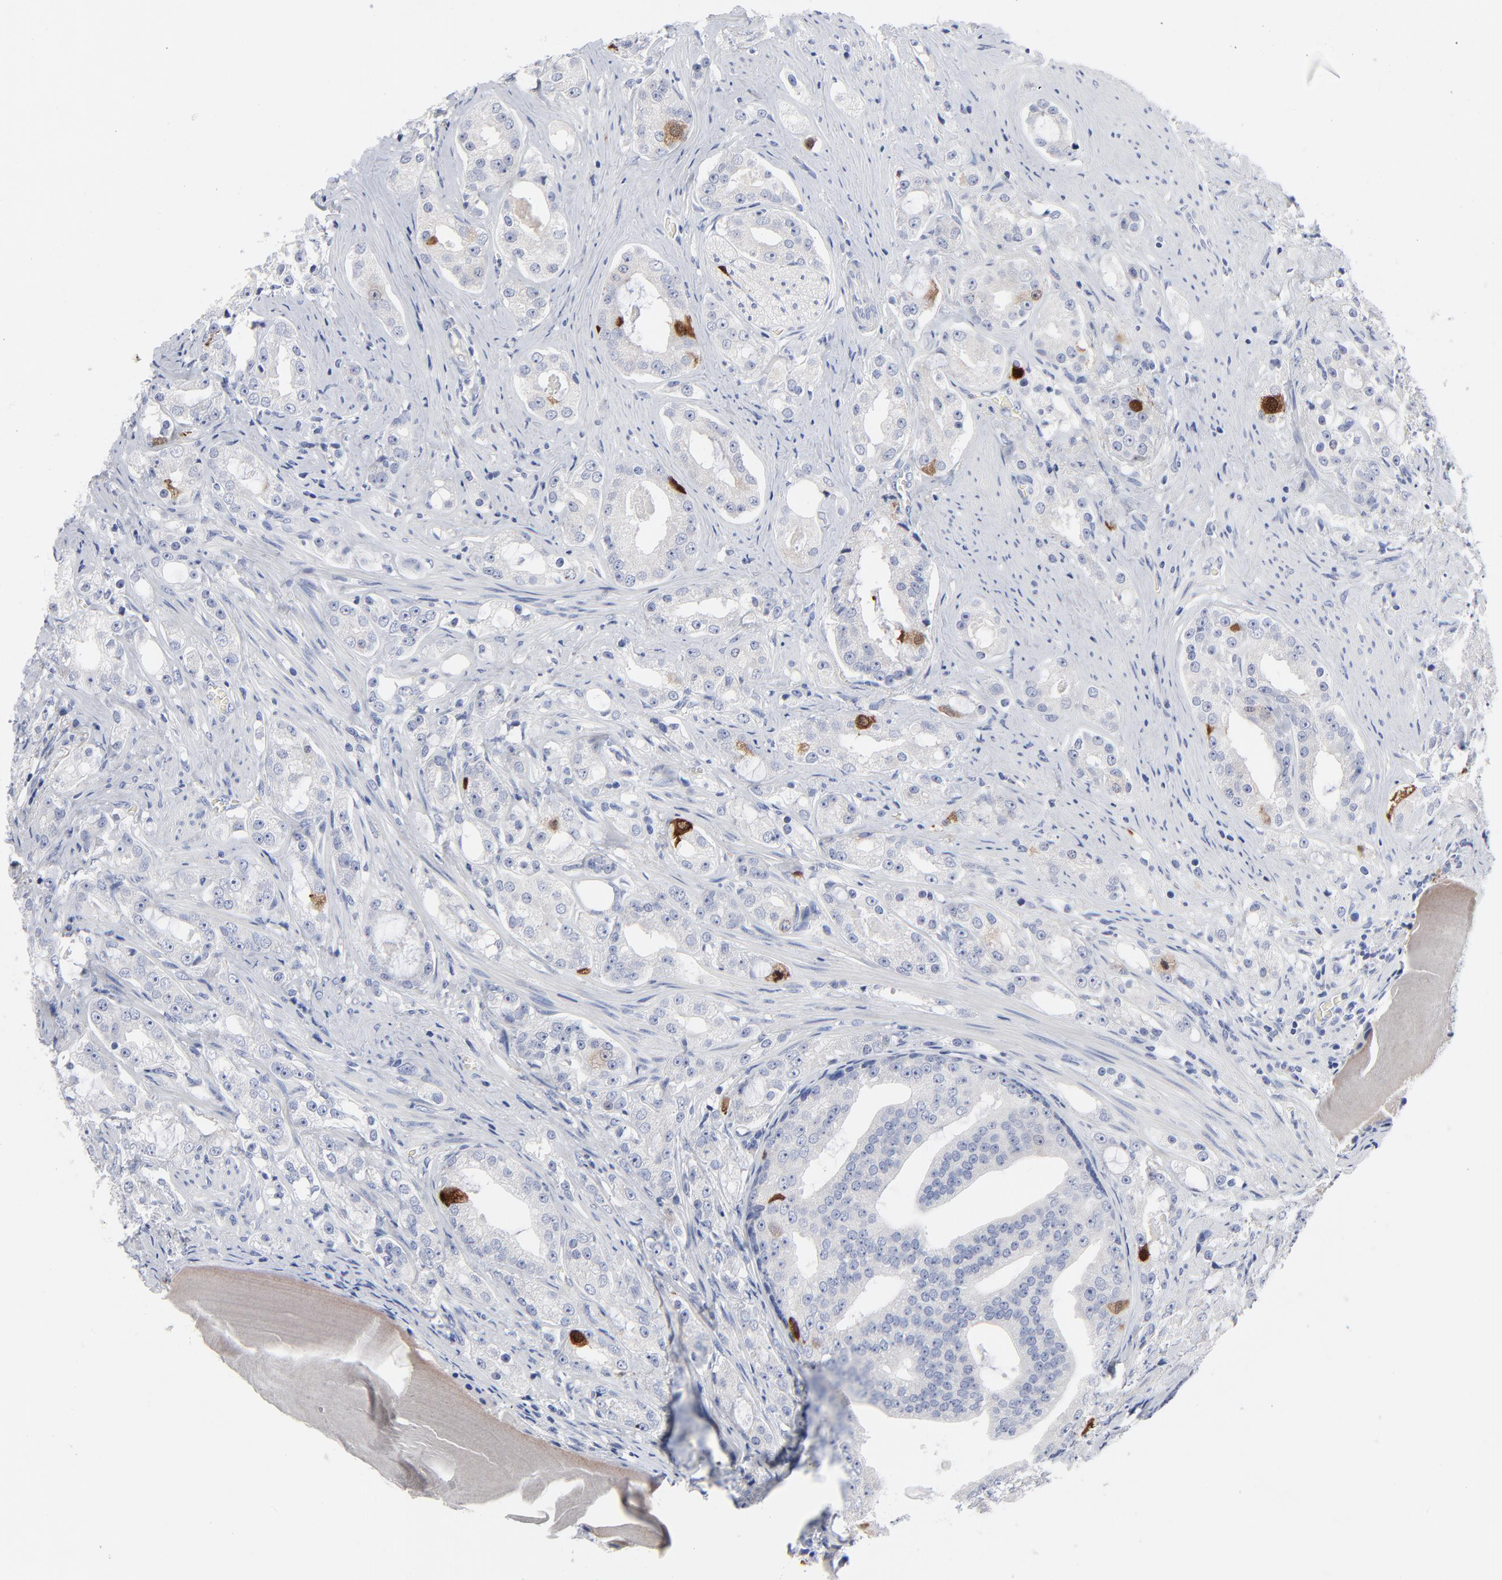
{"staining": {"intensity": "moderate", "quantity": "<25%", "location": "cytoplasmic/membranous,nuclear"}, "tissue": "prostate cancer", "cell_type": "Tumor cells", "image_type": "cancer", "snomed": [{"axis": "morphology", "description": "Adenocarcinoma, High grade"}, {"axis": "topography", "description": "Prostate"}], "caption": "This is an image of IHC staining of prostate cancer, which shows moderate expression in the cytoplasmic/membranous and nuclear of tumor cells.", "gene": "CDK1", "patient": {"sex": "male", "age": 68}}